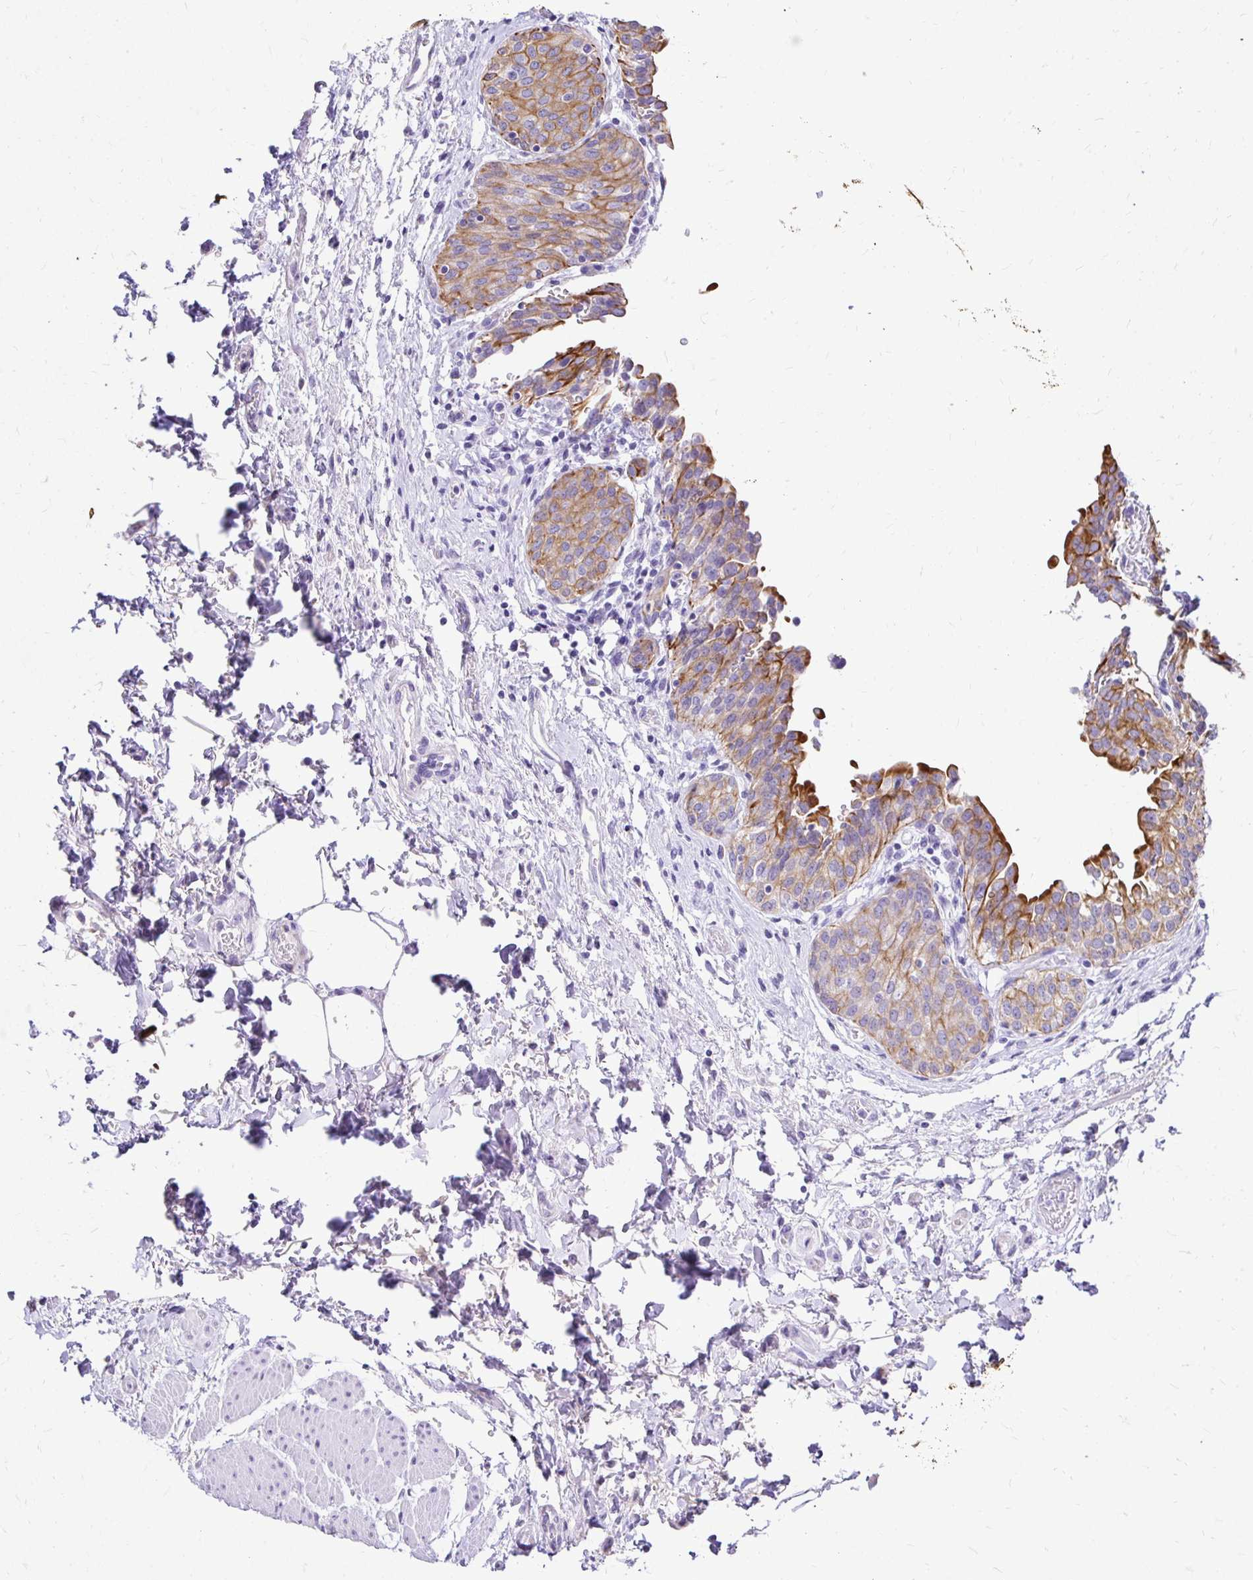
{"staining": {"intensity": "moderate", "quantity": ">75%", "location": "cytoplasmic/membranous"}, "tissue": "urinary bladder", "cell_type": "Urothelial cells", "image_type": "normal", "snomed": [{"axis": "morphology", "description": "Normal tissue, NOS"}, {"axis": "topography", "description": "Urinary bladder"}], "caption": "Moderate cytoplasmic/membranous staining is identified in approximately >75% of urothelial cells in unremarkable urinary bladder.", "gene": "TAF1D", "patient": {"sex": "male", "age": 68}}